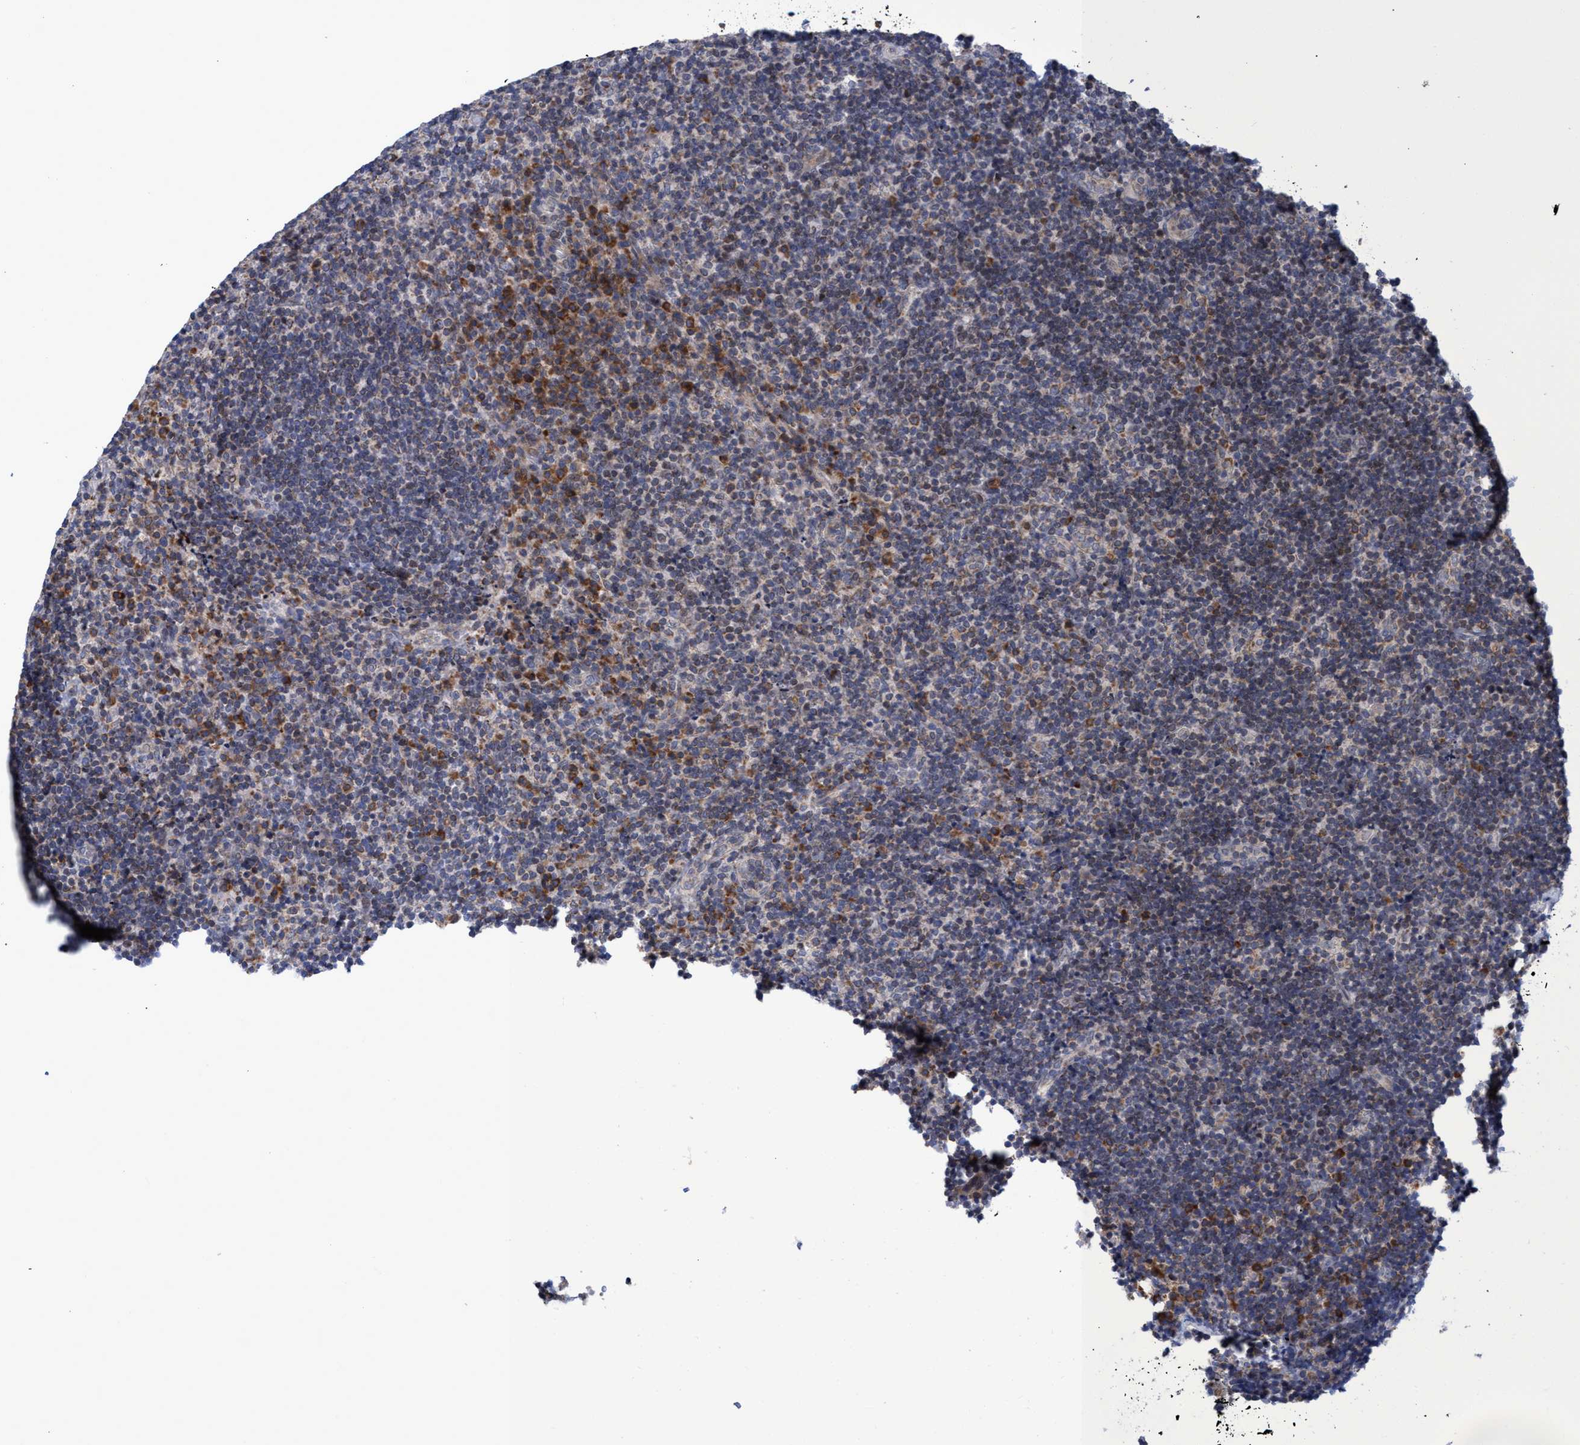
{"staining": {"intensity": "moderate", "quantity": "<25%", "location": "cytoplasmic/membranous"}, "tissue": "lymphoma", "cell_type": "Tumor cells", "image_type": "cancer", "snomed": [{"axis": "morphology", "description": "Malignant lymphoma, non-Hodgkin's type, High grade"}, {"axis": "topography", "description": "Tonsil"}], "caption": "This micrograph exhibits immunohistochemistry staining of malignant lymphoma, non-Hodgkin's type (high-grade), with low moderate cytoplasmic/membranous staining in approximately <25% of tumor cells.", "gene": "NAT16", "patient": {"sex": "female", "age": 36}}